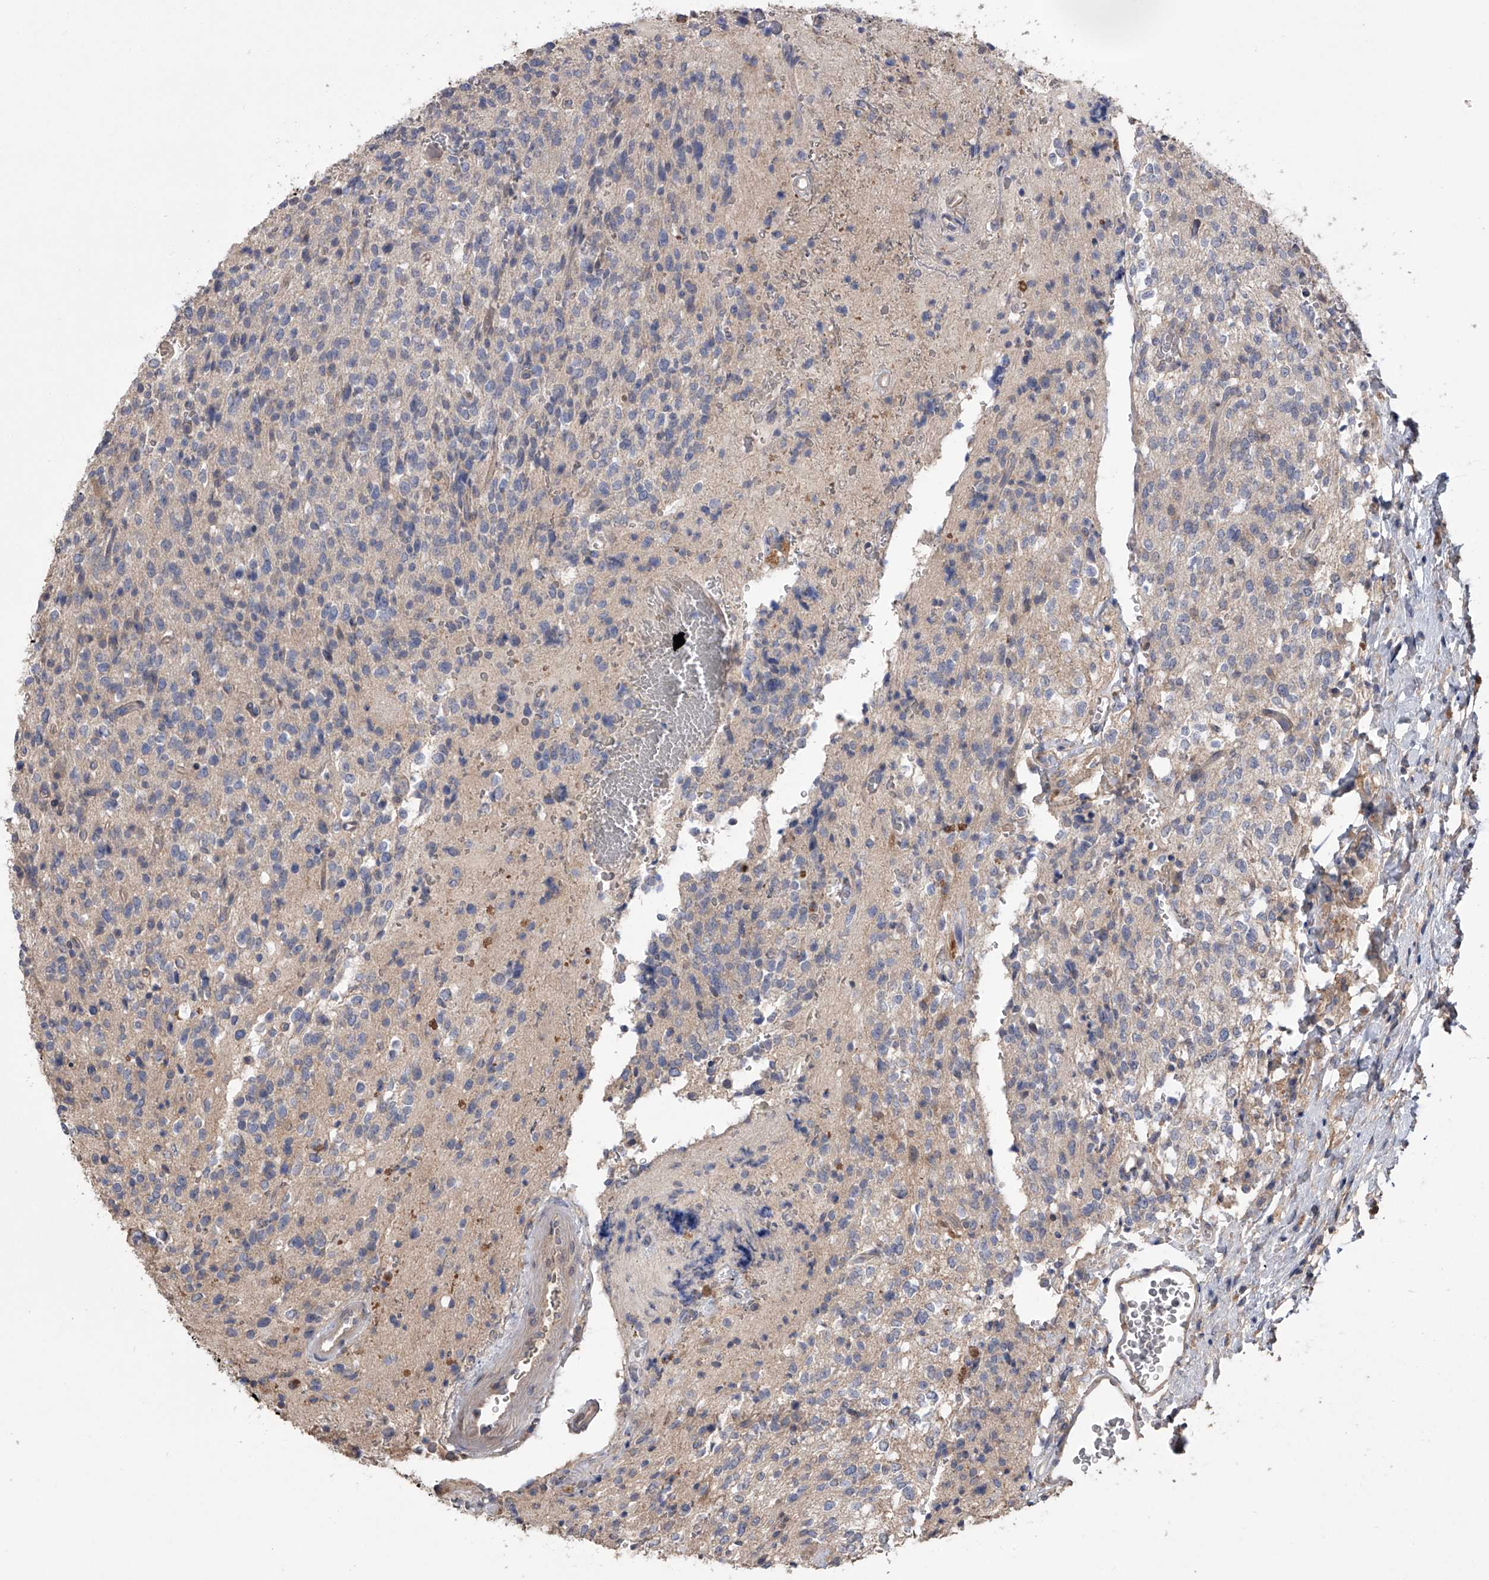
{"staining": {"intensity": "negative", "quantity": "none", "location": "none"}, "tissue": "glioma", "cell_type": "Tumor cells", "image_type": "cancer", "snomed": [{"axis": "morphology", "description": "Glioma, malignant, High grade"}, {"axis": "topography", "description": "Brain"}], "caption": "An immunohistochemistry (IHC) image of glioma is shown. There is no staining in tumor cells of glioma.", "gene": "ZNF343", "patient": {"sex": "male", "age": 34}}